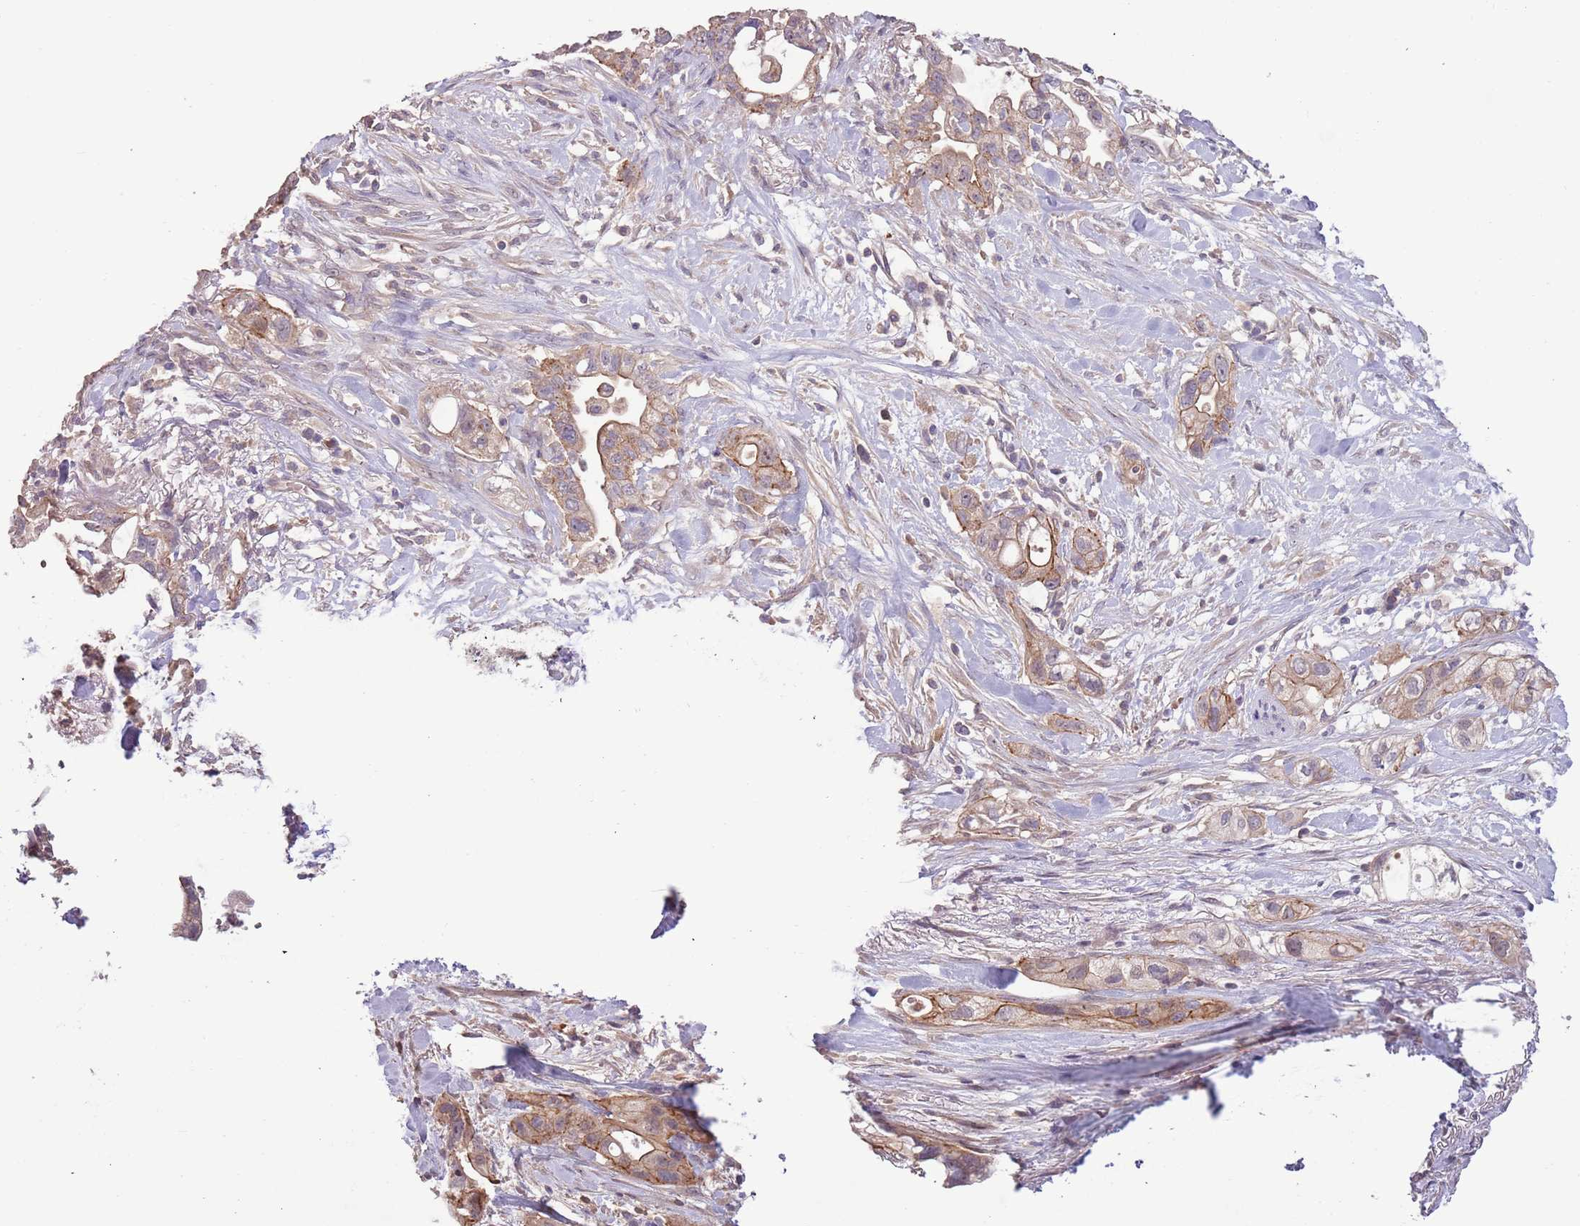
{"staining": {"intensity": "moderate", "quantity": "25%-75%", "location": "cytoplasmic/membranous"}, "tissue": "pancreatic cancer", "cell_type": "Tumor cells", "image_type": "cancer", "snomed": [{"axis": "morphology", "description": "Adenocarcinoma, NOS"}, {"axis": "topography", "description": "Pancreas"}], "caption": "Moderate cytoplasmic/membranous positivity for a protein is identified in about 25%-75% of tumor cells of pancreatic adenocarcinoma using immunohistochemistry.", "gene": "SHROOM3", "patient": {"sex": "male", "age": 44}}